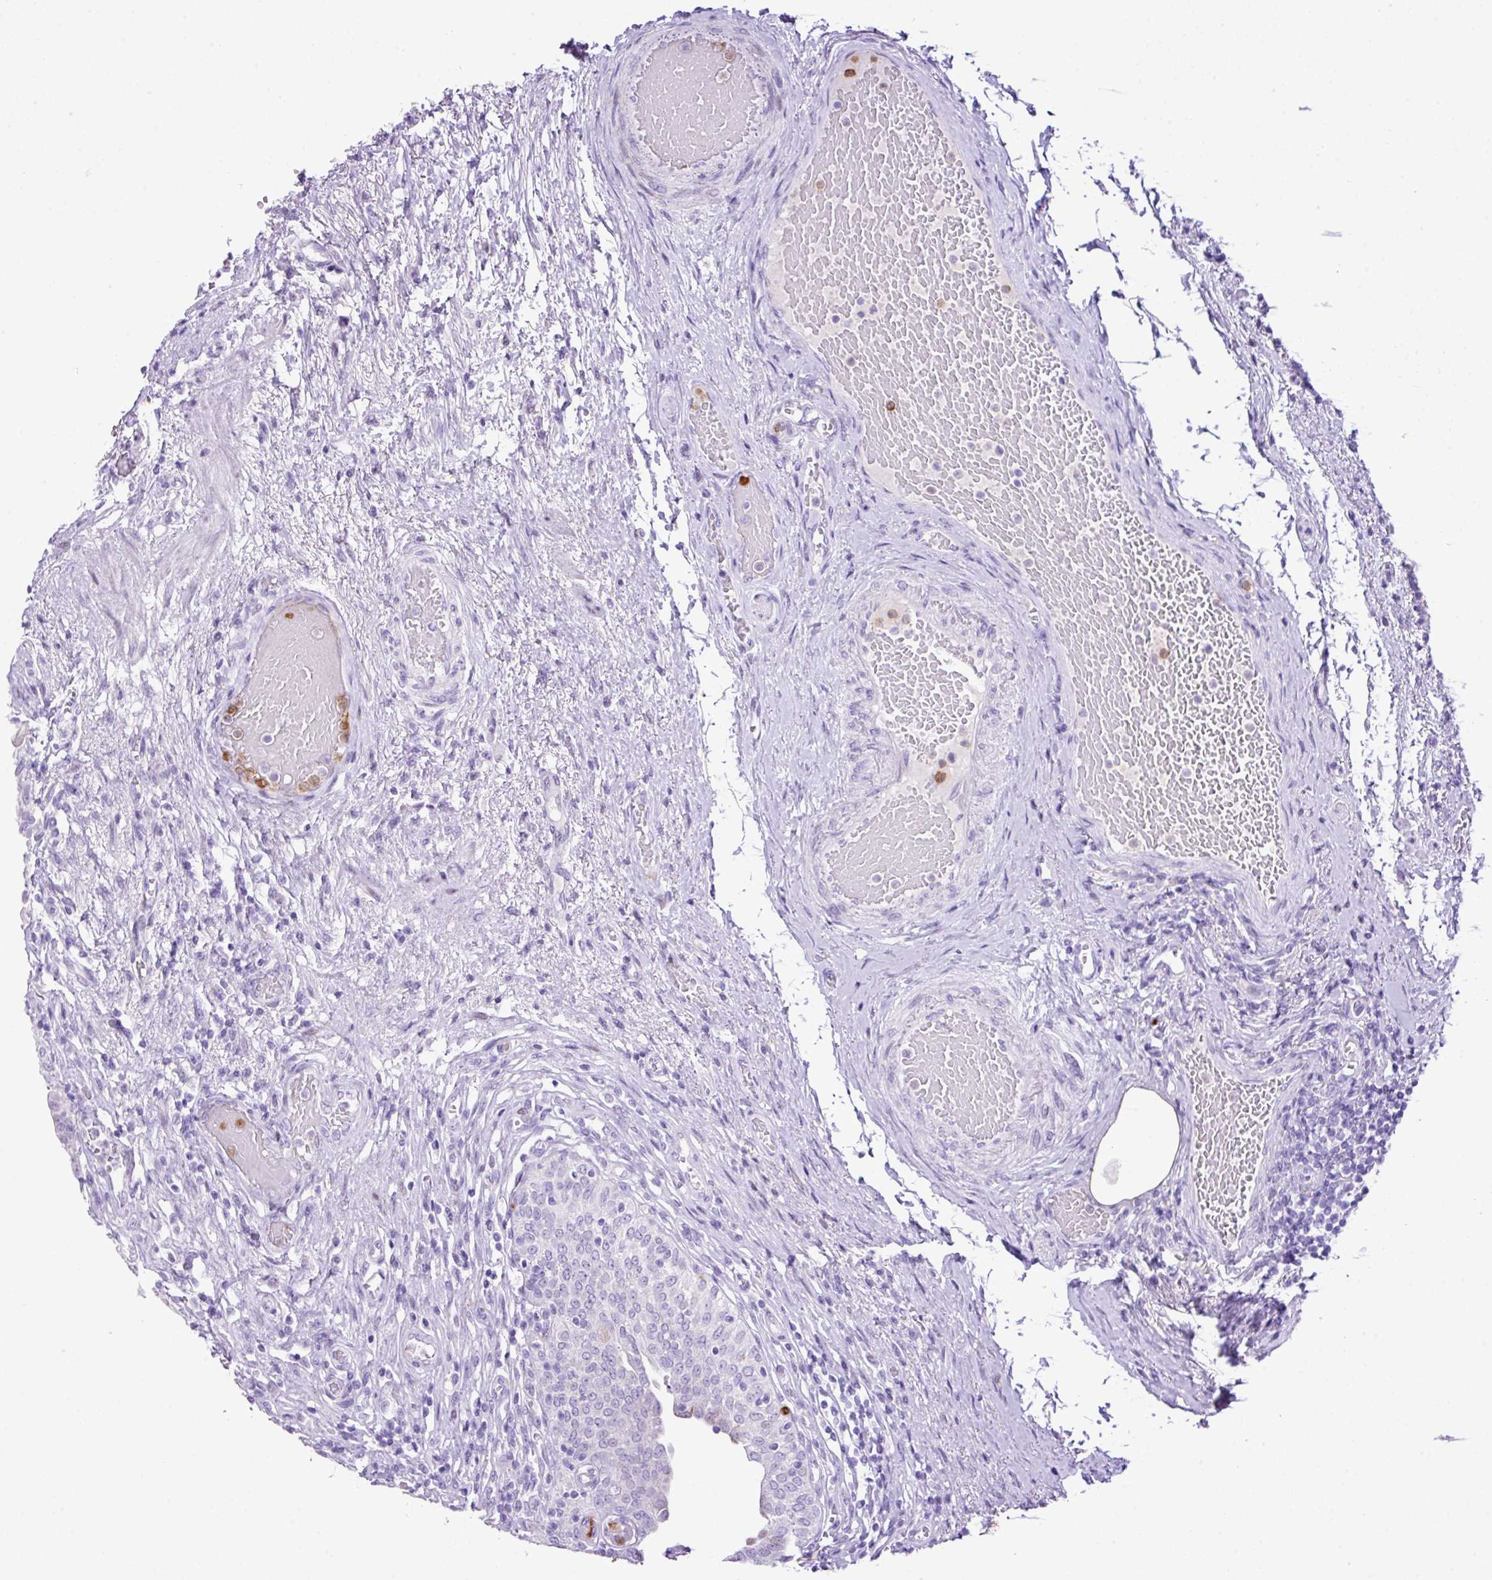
{"staining": {"intensity": "moderate", "quantity": "<25%", "location": "nuclear"}, "tissue": "urinary bladder", "cell_type": "Urothelial cells", "image_type": "normal", "snomed": [{"axis": "morphology", "description": "Normal tissue, NOS"}, {"axis": "topography", "description": "Urinary bladder"}], "caption": "This micrograph demonstrates immunohistochemistry (IHC) staining of benign human urinary bladder, with low moderate nuclear positivity in about <25% of urothelial cells.", "gene": "RCAN2", "patient": {"sex": "male", "age": 71}}